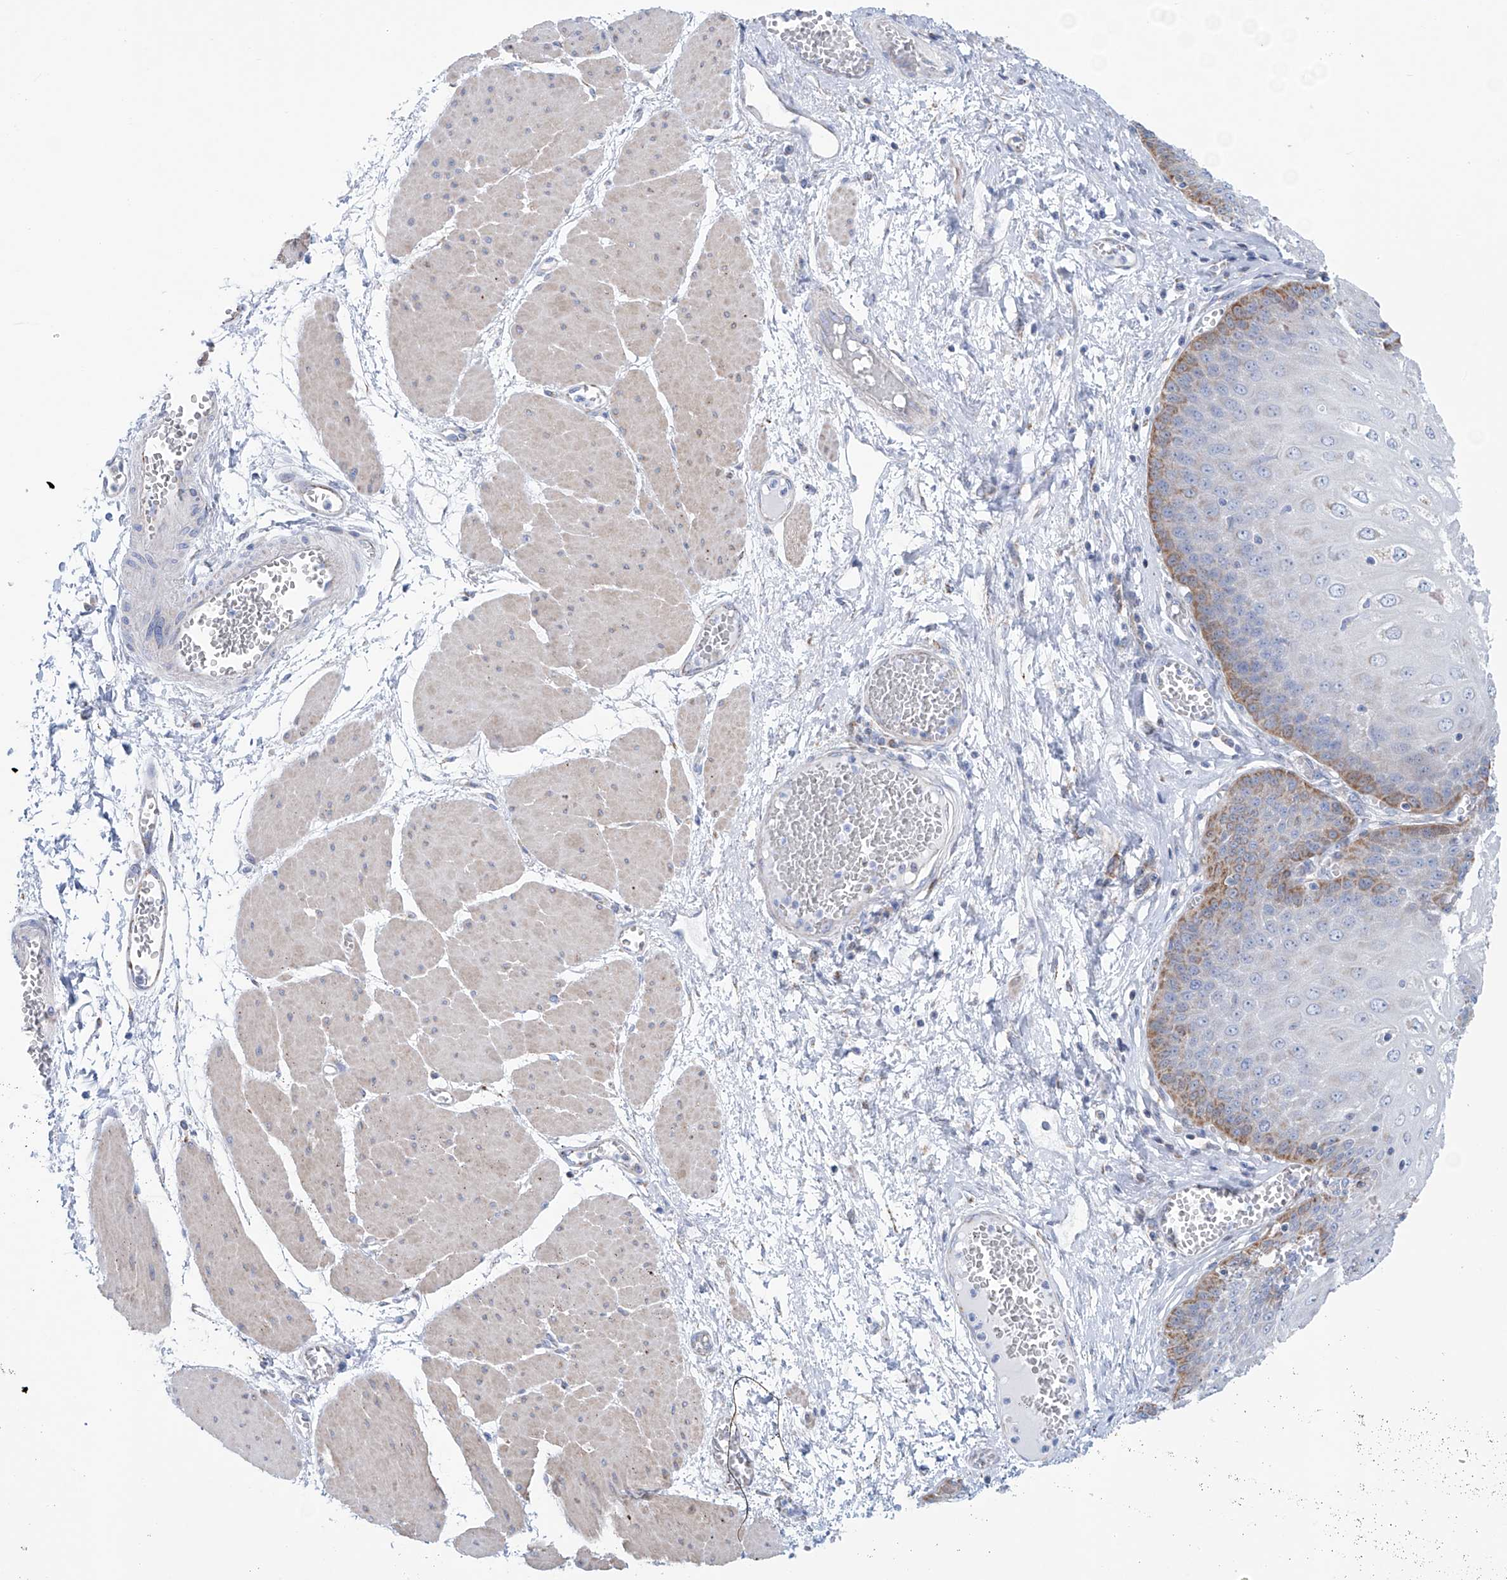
{"staining": {"intensity": "strong", "quantity": "<25%", "location": "cytoplasmic/membranous"}, "tissue": "esophagus", "cell_type": "Squamous epithelial cells", "image_type": "normal", "snomed": [{"axis": "morphology", "description": "Normal tissue, NOS"}, {"axis": "topography", "description": "Esophagus"}], "caption": "A brown stain shows strong cytoplasmic/membranous positivity of a protein in squamous epithelial cells of benign human esophagus.", "gene": "ALDH6A1", "patient": {"sex": "male", "age": 60}}